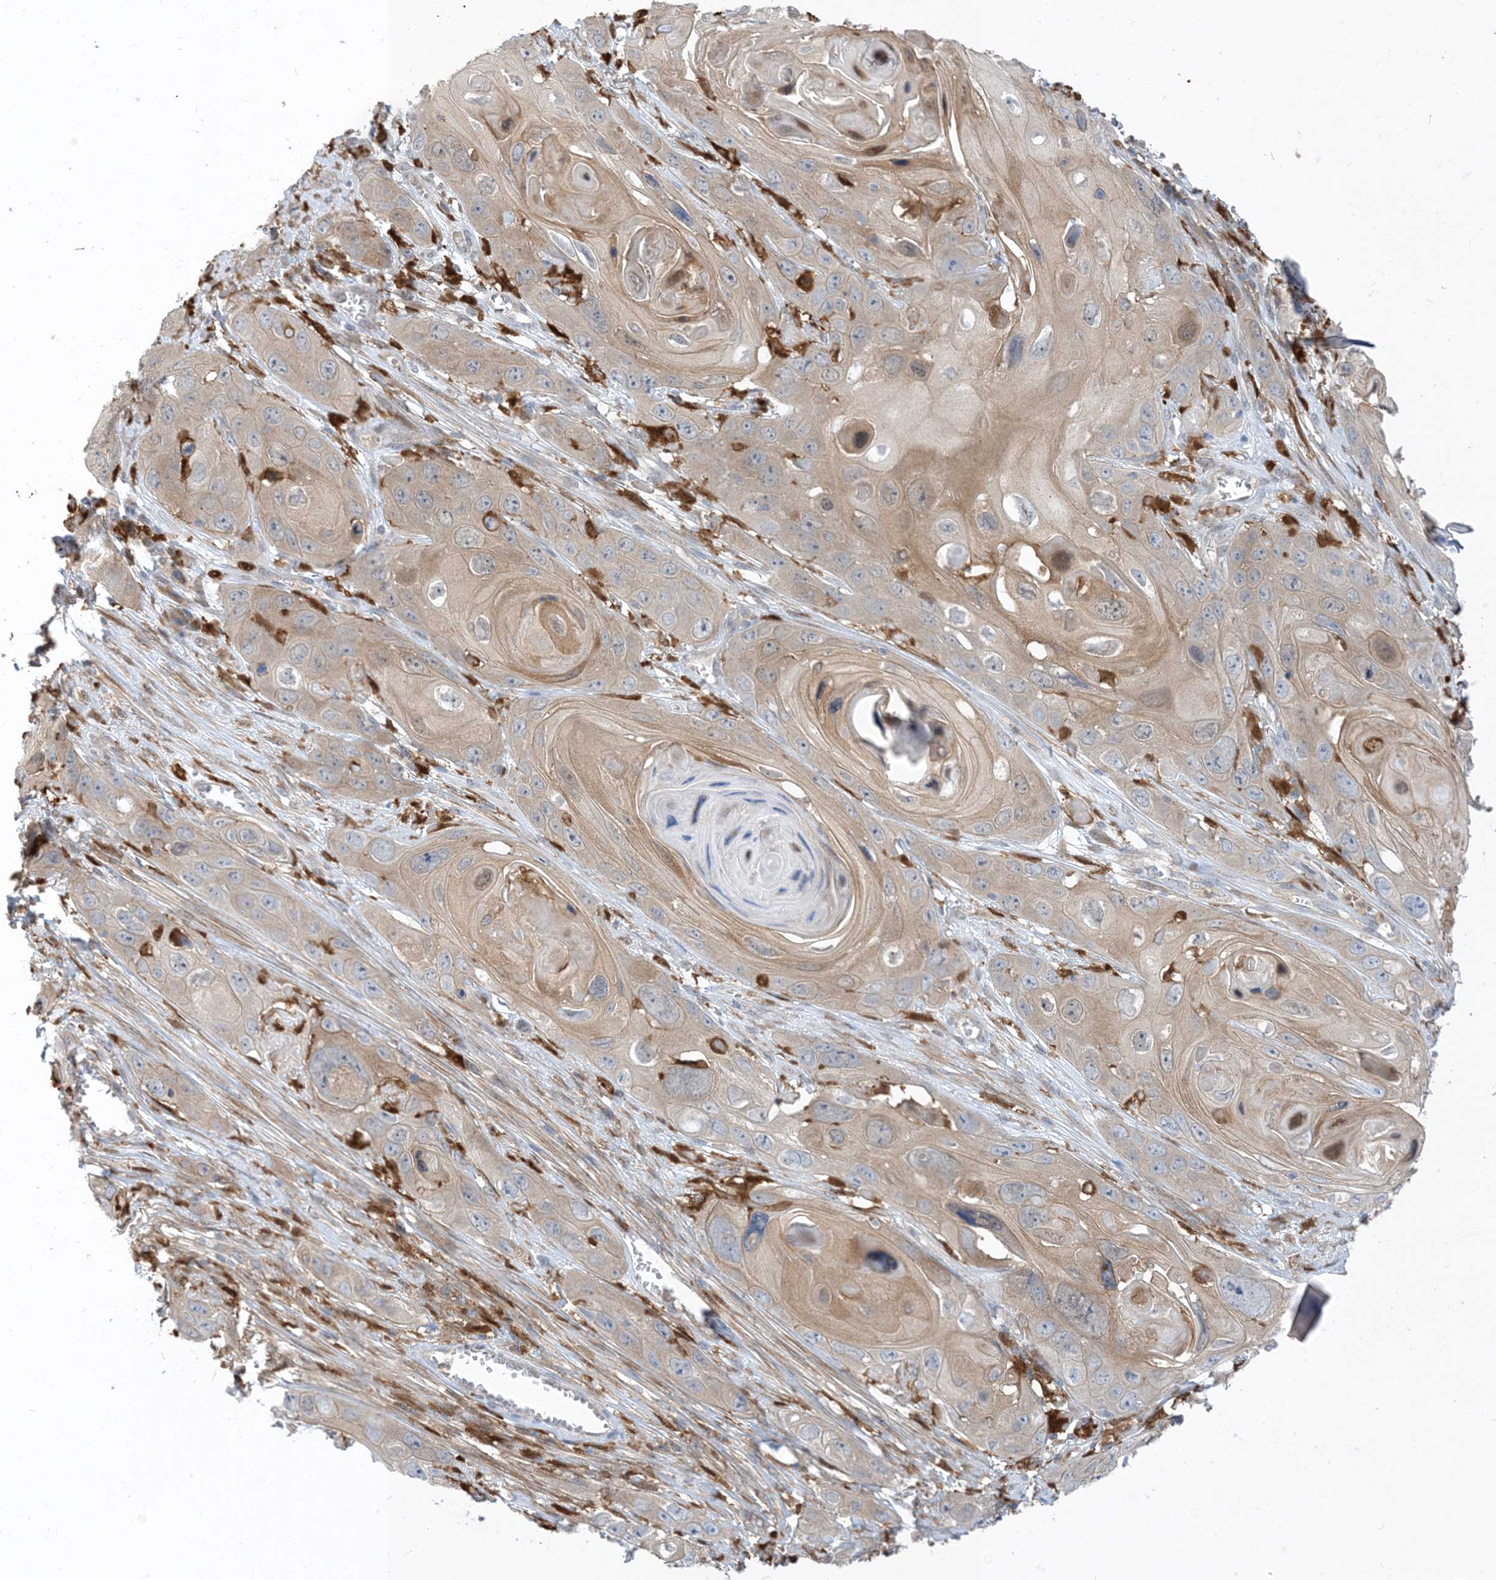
{"staining": {"intensity": "weak", "quantity": "25%-75%", "location": "cytoplasmic/membranous"}, "tissue": "skin cancer", "cell_type": "Tumor cells", "image_type": "cancer", "snomed": [{"axis": "morphology", "description": "Squamous cell carcinoma, NOS"}, {"axis": "topography", "description": "Skin"}], "caption": "The photomicrograph shows a brown stain indicating the presence of a protein in the cytoplasmic/membranous of tumor cells in skin squamous cell carcinoma.", "gene": "NAGK", "patient": {"sex": "male", "age": 55}}